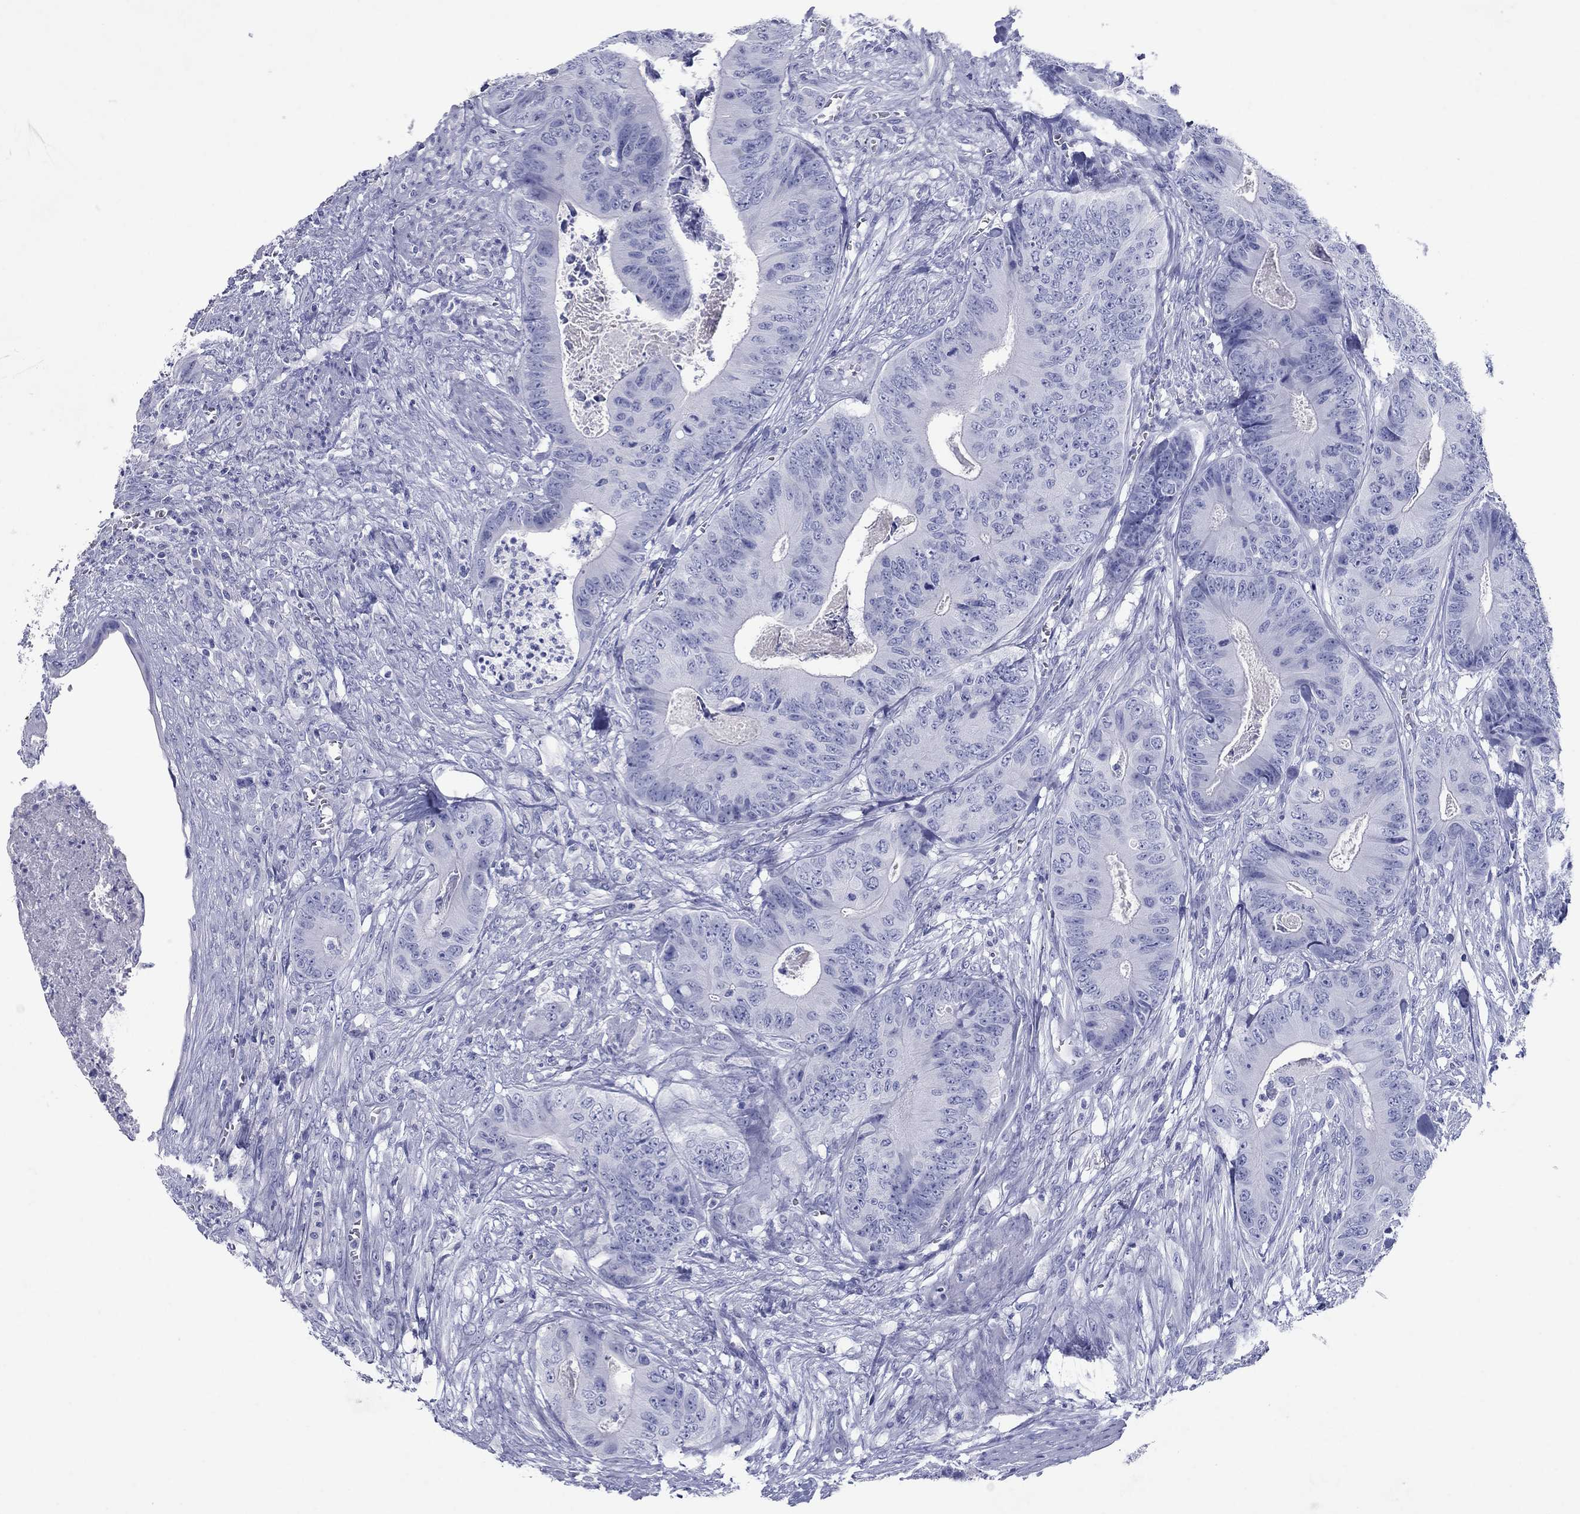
{"staining": {"intensity": "negative", "quantity": "none", "location": "none"}, "tissue": "colorectal cancer", "cell_type": "Tumor cells", "image_type": "cancer", "snomed": [{"axis": "morphology", "description": "Adenocarcinoma, NOS"}, {"axis": "topography", "description": "Colon"}], "caption": "A high-resolution micrograph shows immunohistochemistry staining of colorectal cancer, which shows no significant positivity in tumor cells. Nuclei are stained in blue.", "gene": "ATP4A", "patient": {"sex": "male", "age": 84}}